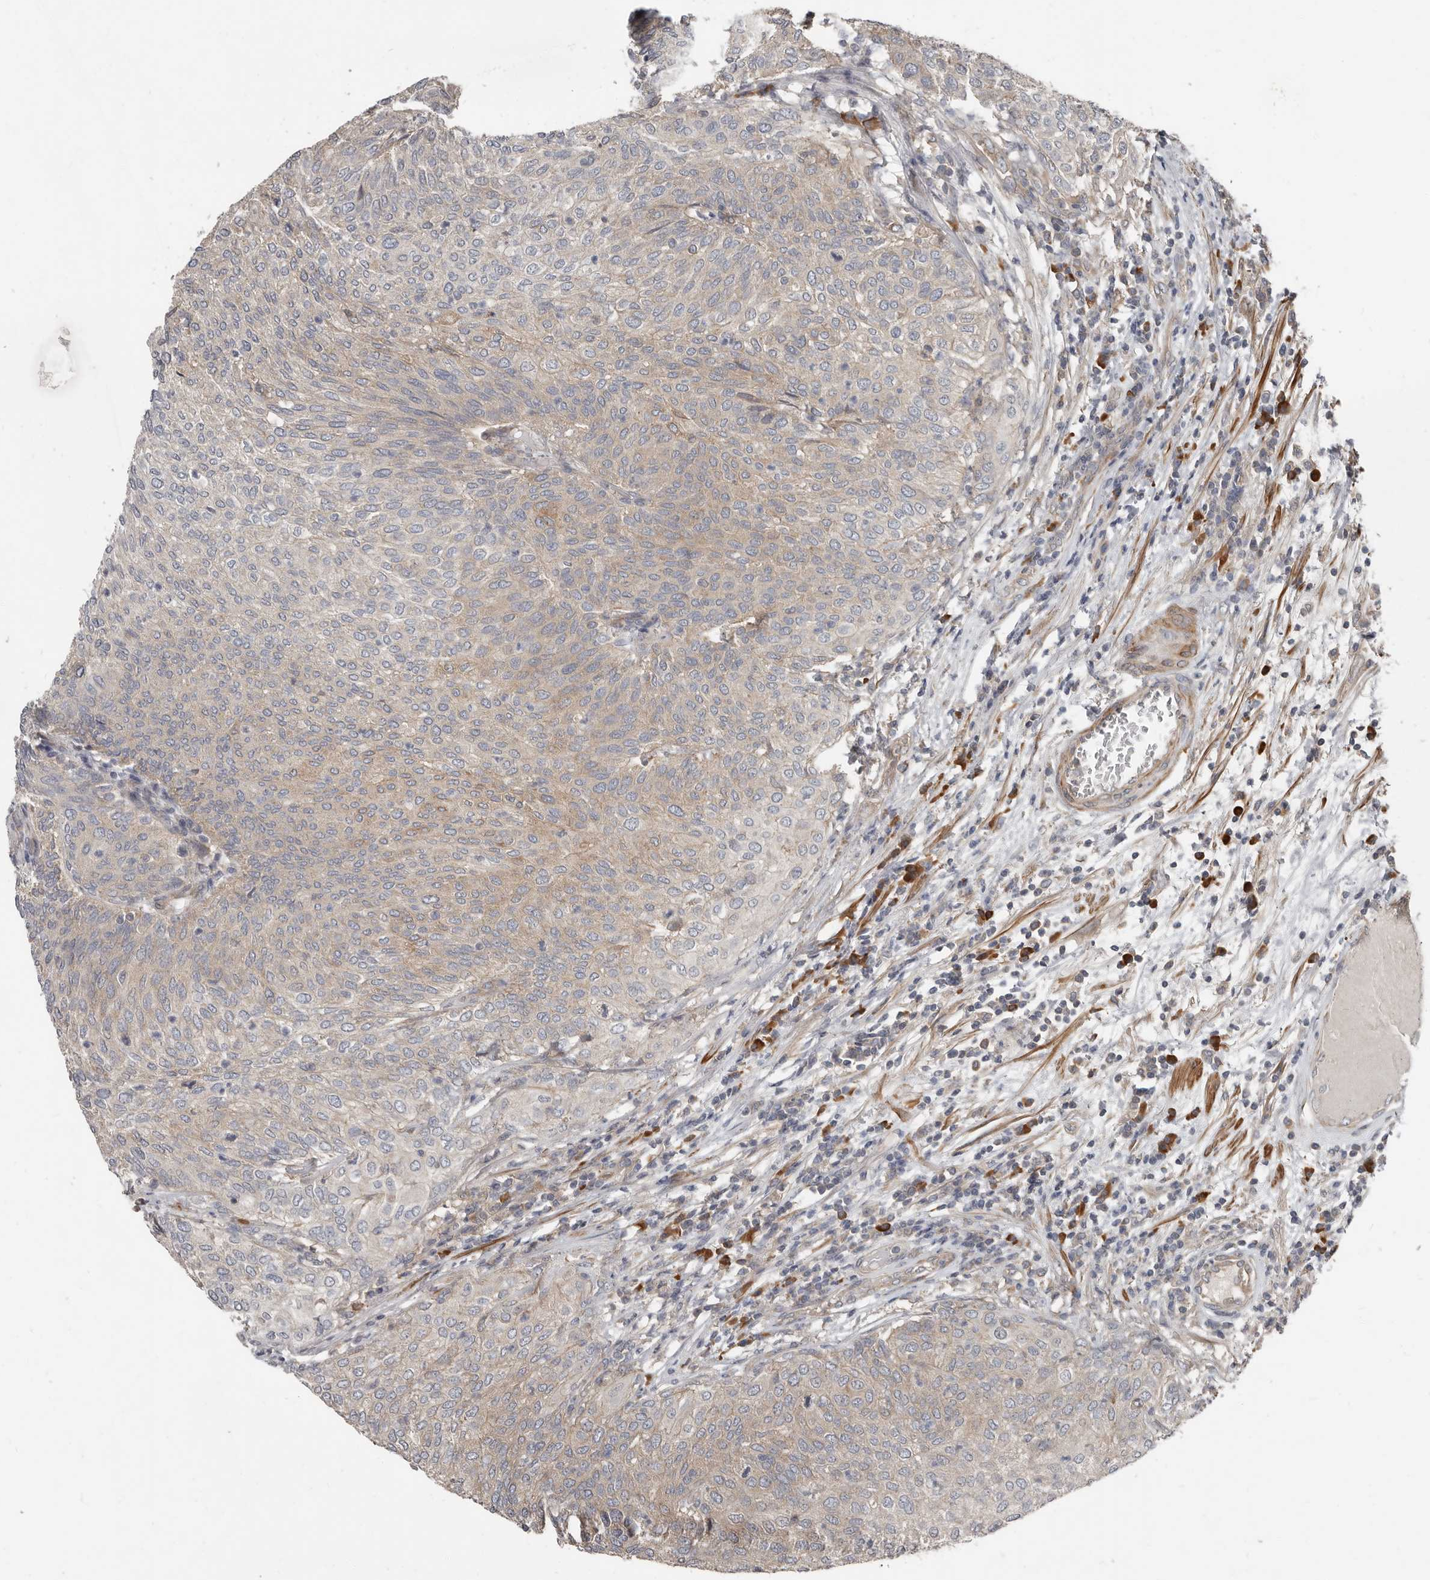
{"staining": {"intensity": "weak", "quantity": "25%-75%", "location": "cytoplasmic/membranous"}, "tissue": "urothelial cancer", "cell_type": "Tumor cells", "image_type": "cancer", "snomed": [{"axis": "morphology", "description": "Urothelial carcinoma, Low grade"}, {"axis": "topography", "description": "Urinary bladder"}], "caption": "A brown stain labels weak cytoplasmic/membranous expression of a protein in urothelial carcinoma (low-grade) tumor cells. (DAB = brown stain, brightfield microscopy at high magnification).", "gene": "AKNAD1", "patient": {"sex": "female", "age": 79}}